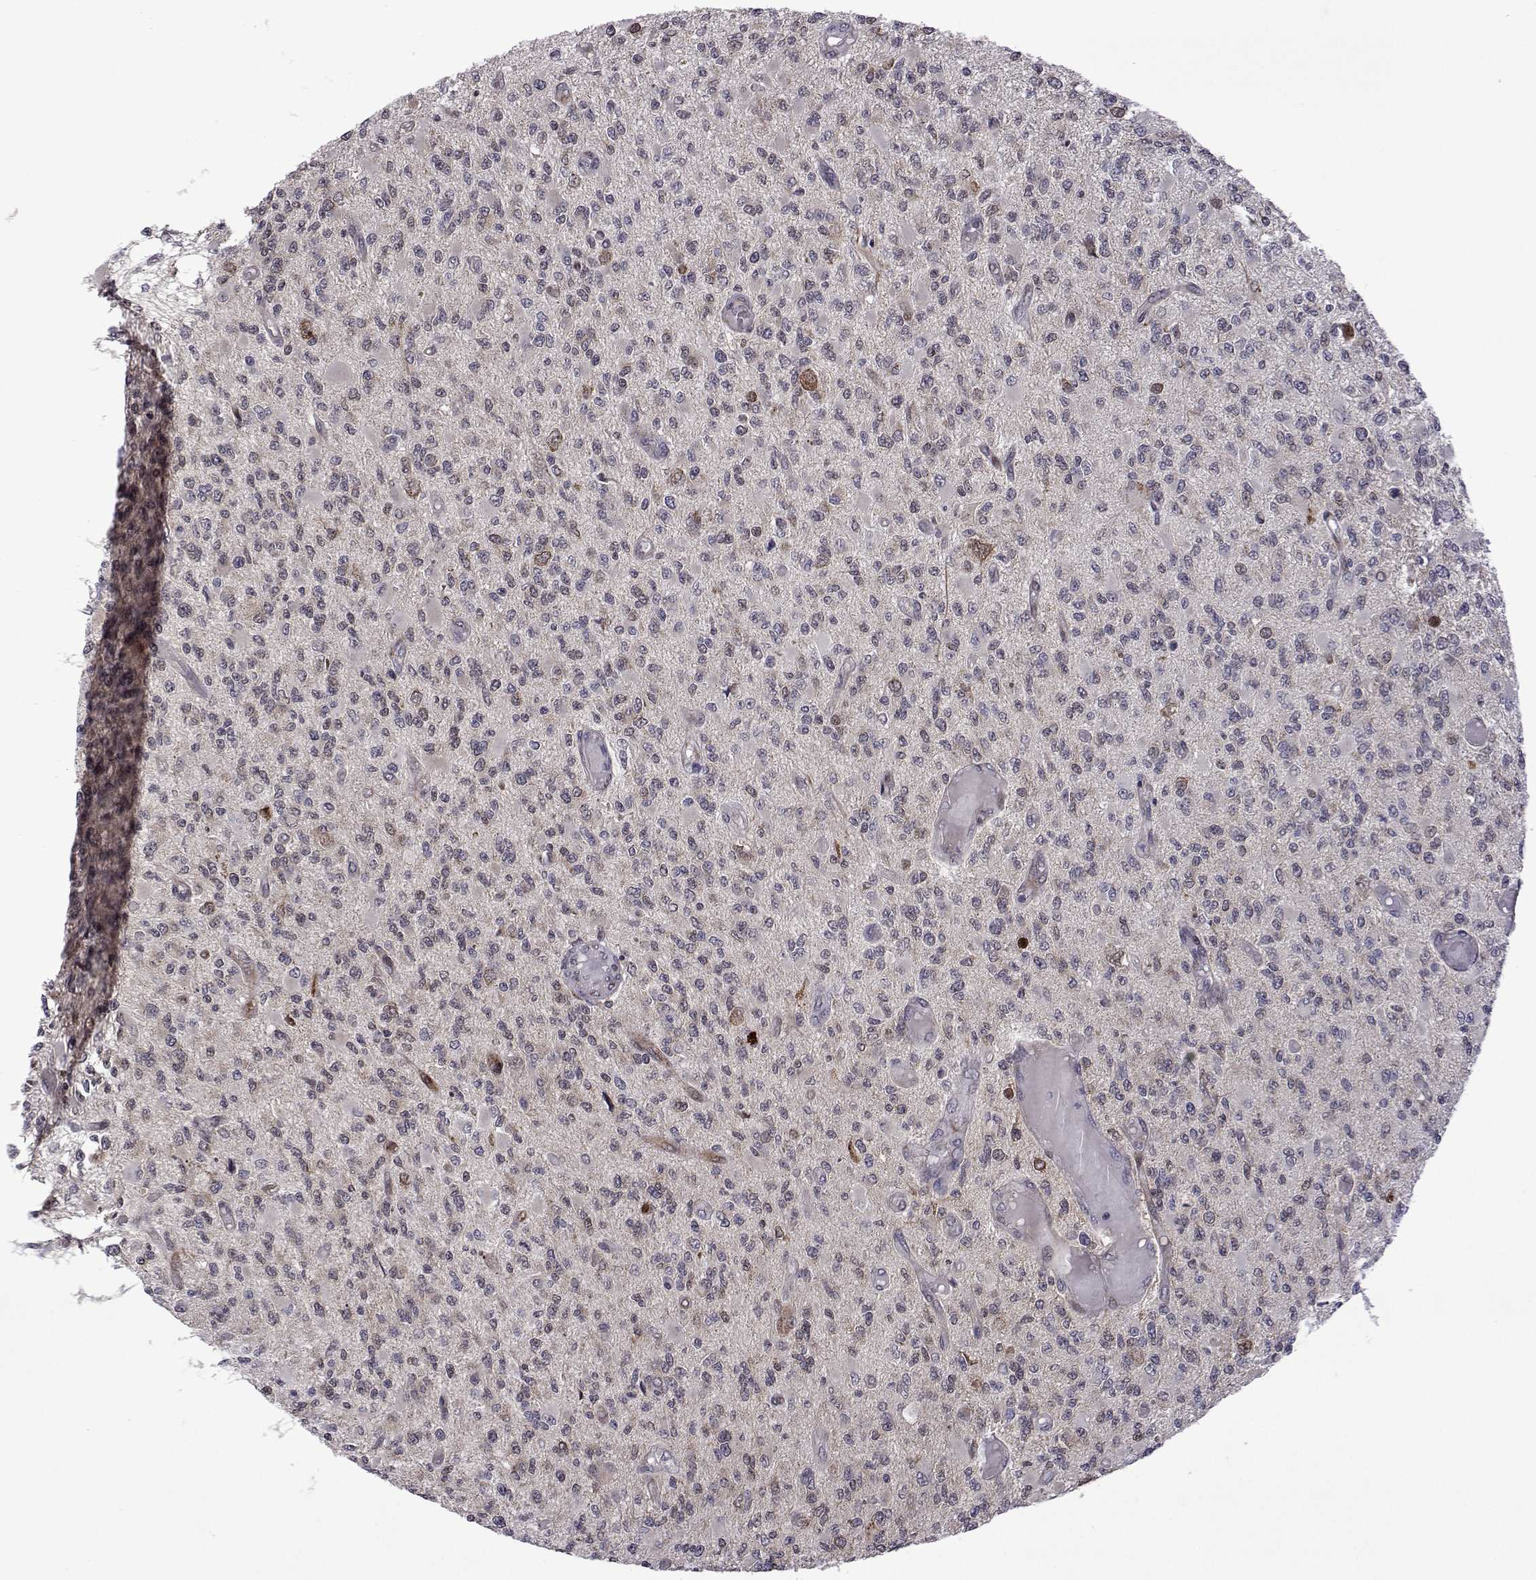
{"staining": {"intensity": "weak", "quantity": "<25%", "location": "nuclear"}, "tissue": "glioma", "cell_type": "Tumor cells", "image_type": "cancer", "snomed": [{"axis": "morphology", "description": "Glioma, malignant, High grade"}, {"axis": "topography", "description": "Brain"}], "caption": "The histopathology image reveals no staining of tumor cells in glioma. (DAB immunohistochemistry, high magnification).", "gene": "EFCAB3", "patient": {"sex": "female", "age": 63}}